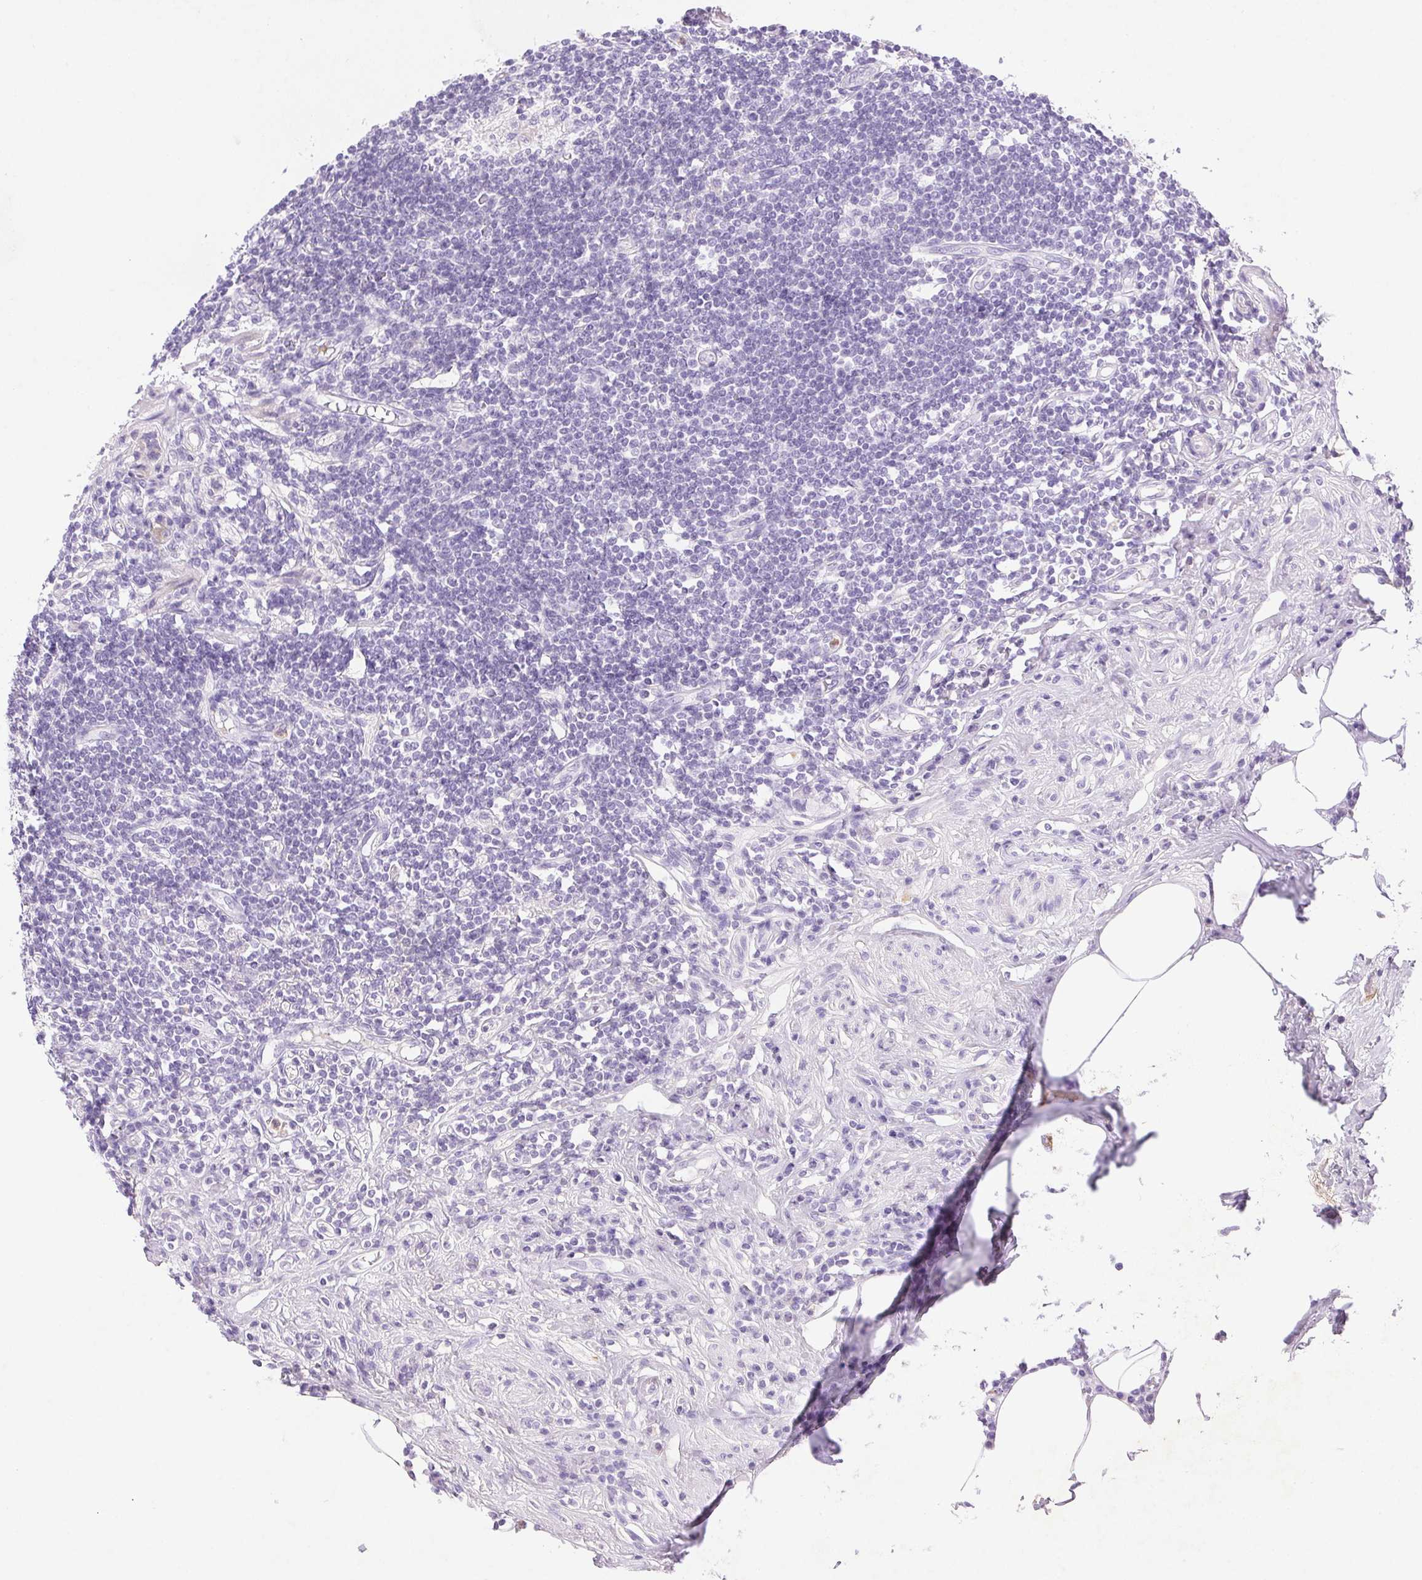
{"staining": {"intensity": "negative", "quantity": "none", "location": "none"}, "tissue": "appendix", "cell_type": "Glandular cells", "image_type": "normal", "snomed": [{"axis": "morphology", "description": "Normal tissue, NOS"}, {"axis": "topography", "description": "Appendix"}], "caption": "High power microscopy micrograph of an immunohistochemistry histopathology image of normal appendix, revealing no significant positivity in glandular cells.", "gene": "EMX2", "patient": {"sex": "female", "age": 57}}